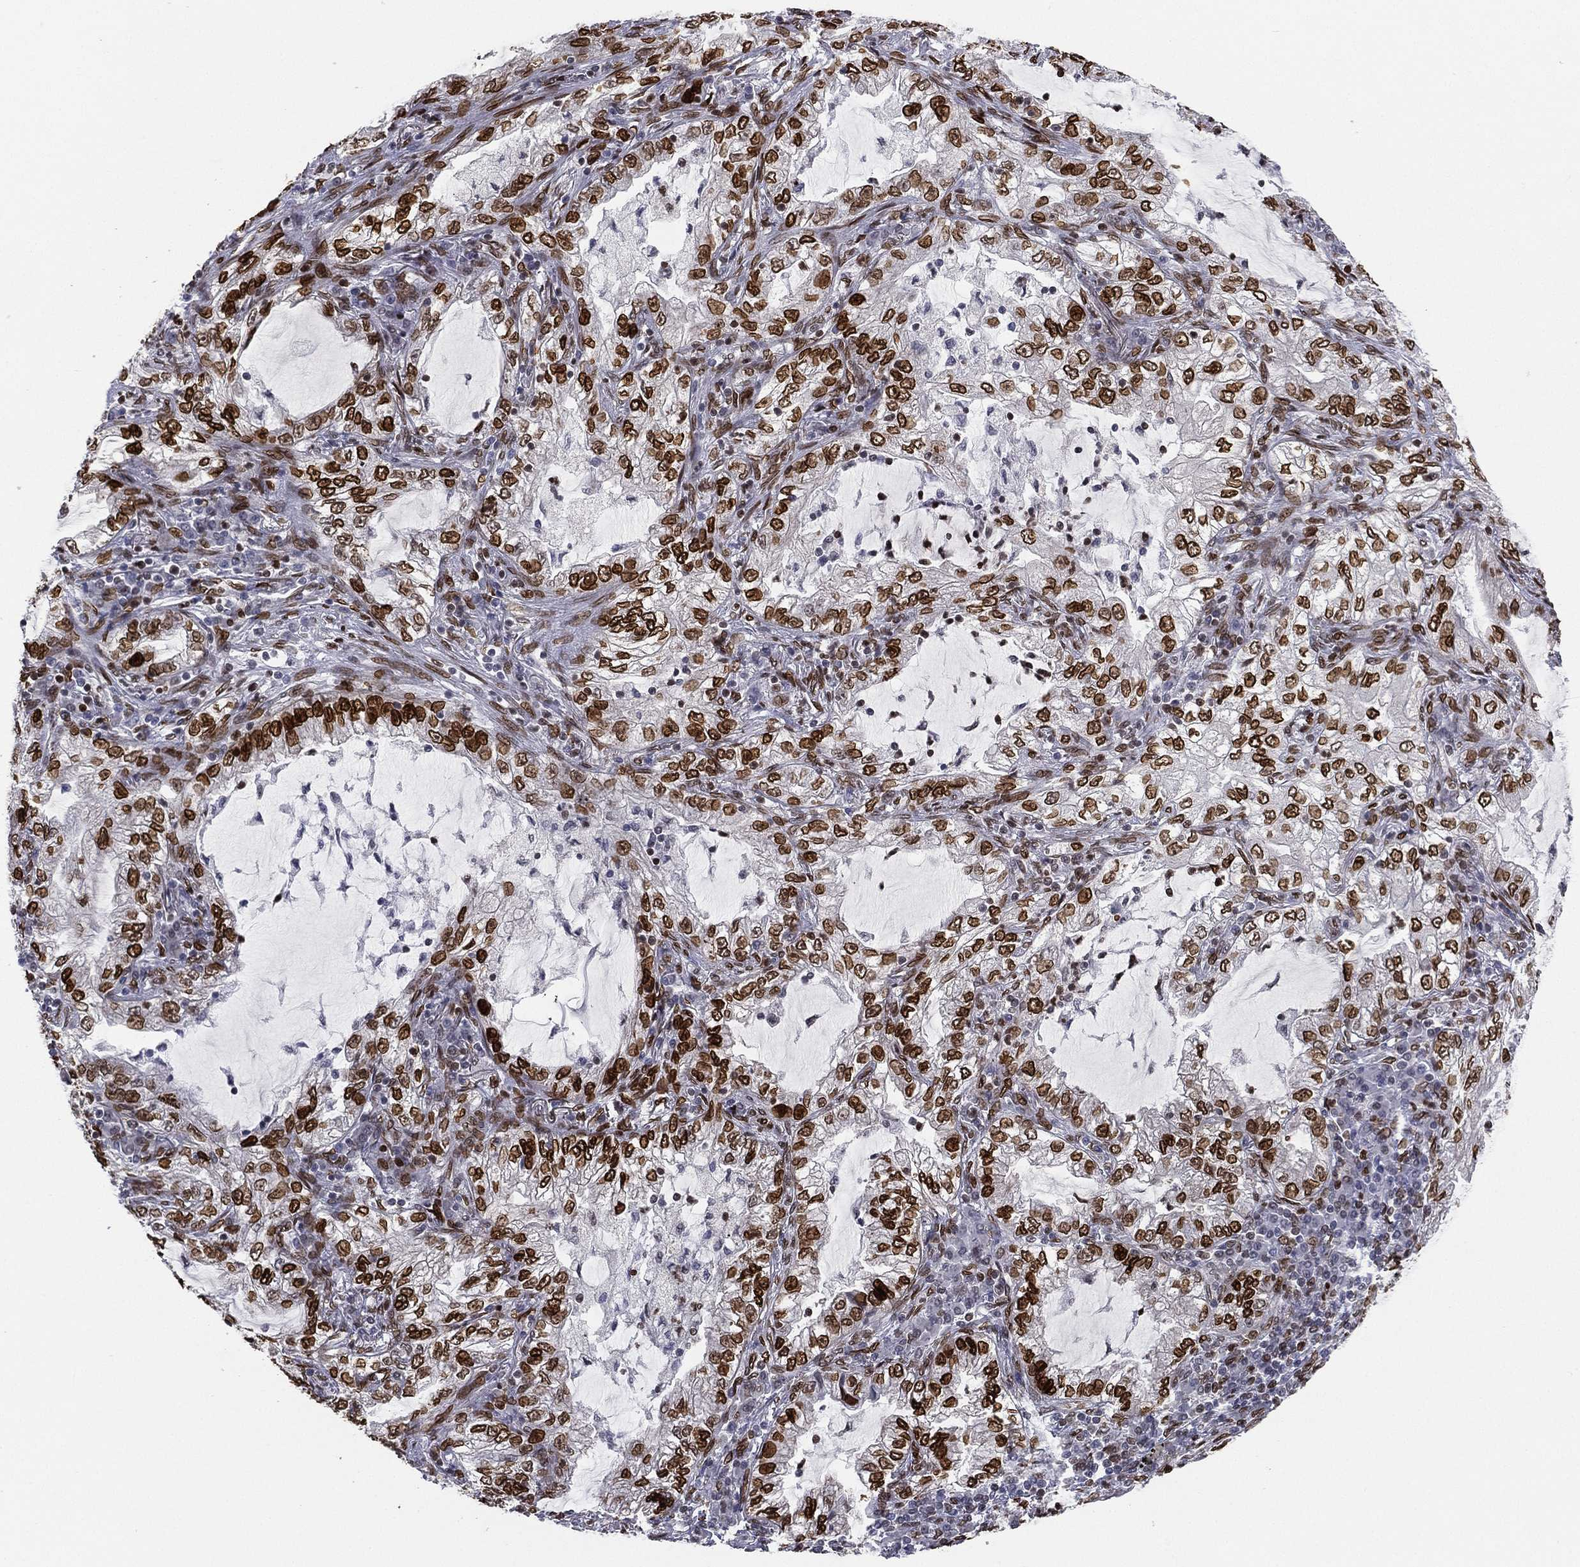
{"staining": {"intensity": "strong", "quantity": "25%-75%", "location": "nuclear"}, "tissue": "lung cancer", "cell_type": "Tumor cells", "image_type": "cancer", "snomed": [{"axis": "morphology", "description": "Adenocarcinoma, NOS"}, {"axis": "topography", "description": "Lung"}], "caption": "Lung cancer (adenocarcinoma) was stained to show a protein in brown. There is high levels of strong nuclear staining in about 25%-75% of tumor cells.", "gene": "LMNB1", "patient": {"sex": "female", "age": 73}}